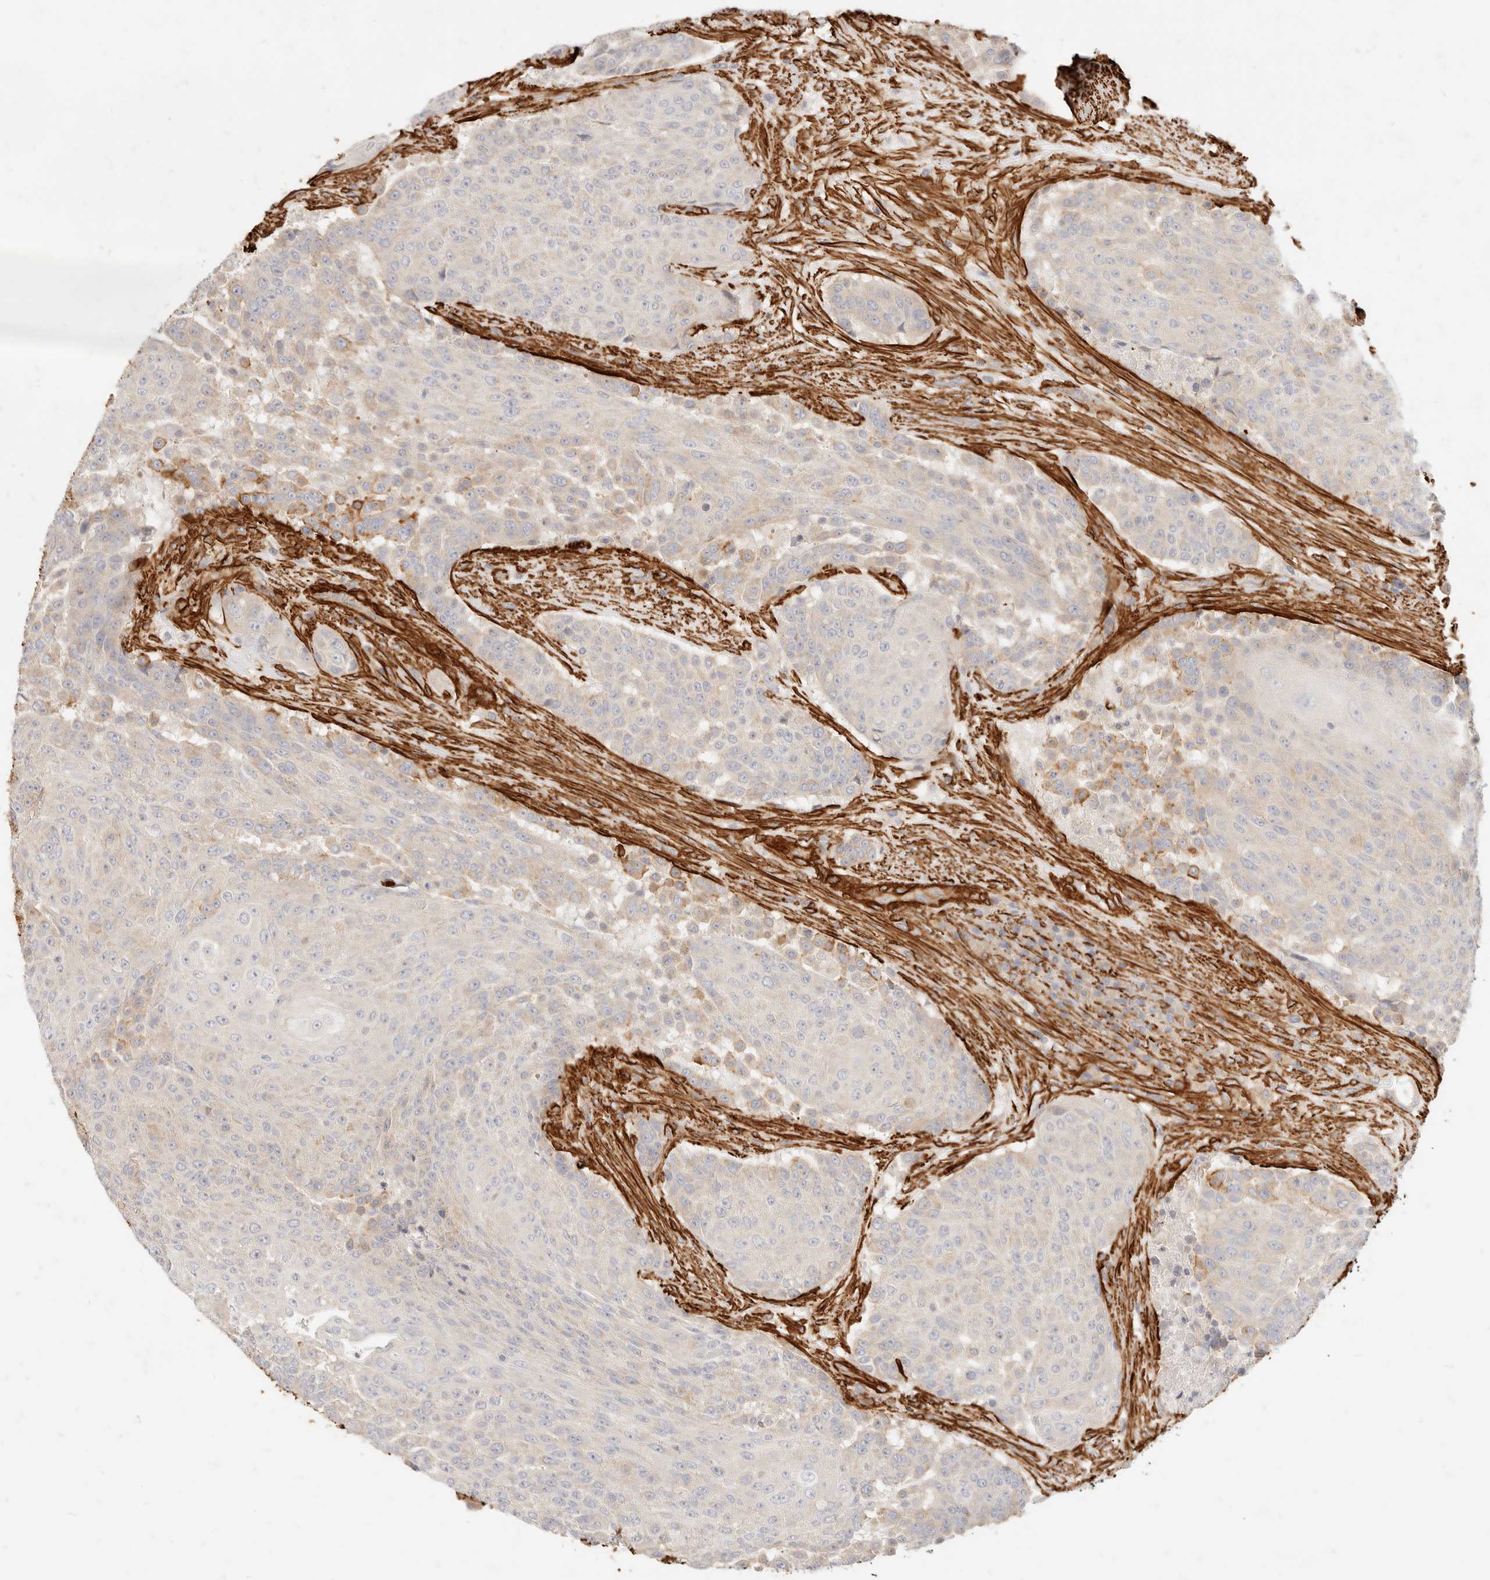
{"staining": {"intensity": "weak", "quantity": "<25%", "location": "cytoplasmic/membranous"}, "tissue": "urothelial cancer", "cell_type": "Tumor cells", "image_type": "cancer", "snomed": [{"axis": "morphology", "description": "Urothelial carcinoma, High grade"}, {"axis": "topography", "description": "Urinary bladder"}], "caption": "IHC micrograph of neoplastic tissue: urothelial cancer stained with DAB (3,3'-diaminobenzidine) exhibits no significant protein staining in tumor cells. The staining was performed using DAB to visualize the protein expression in brown, while the nuclei were stained in blue with hematoxylin (Magnification: 20x).", "gene": "TMTC2", "patient": {"sex": "female", "age": 63}}